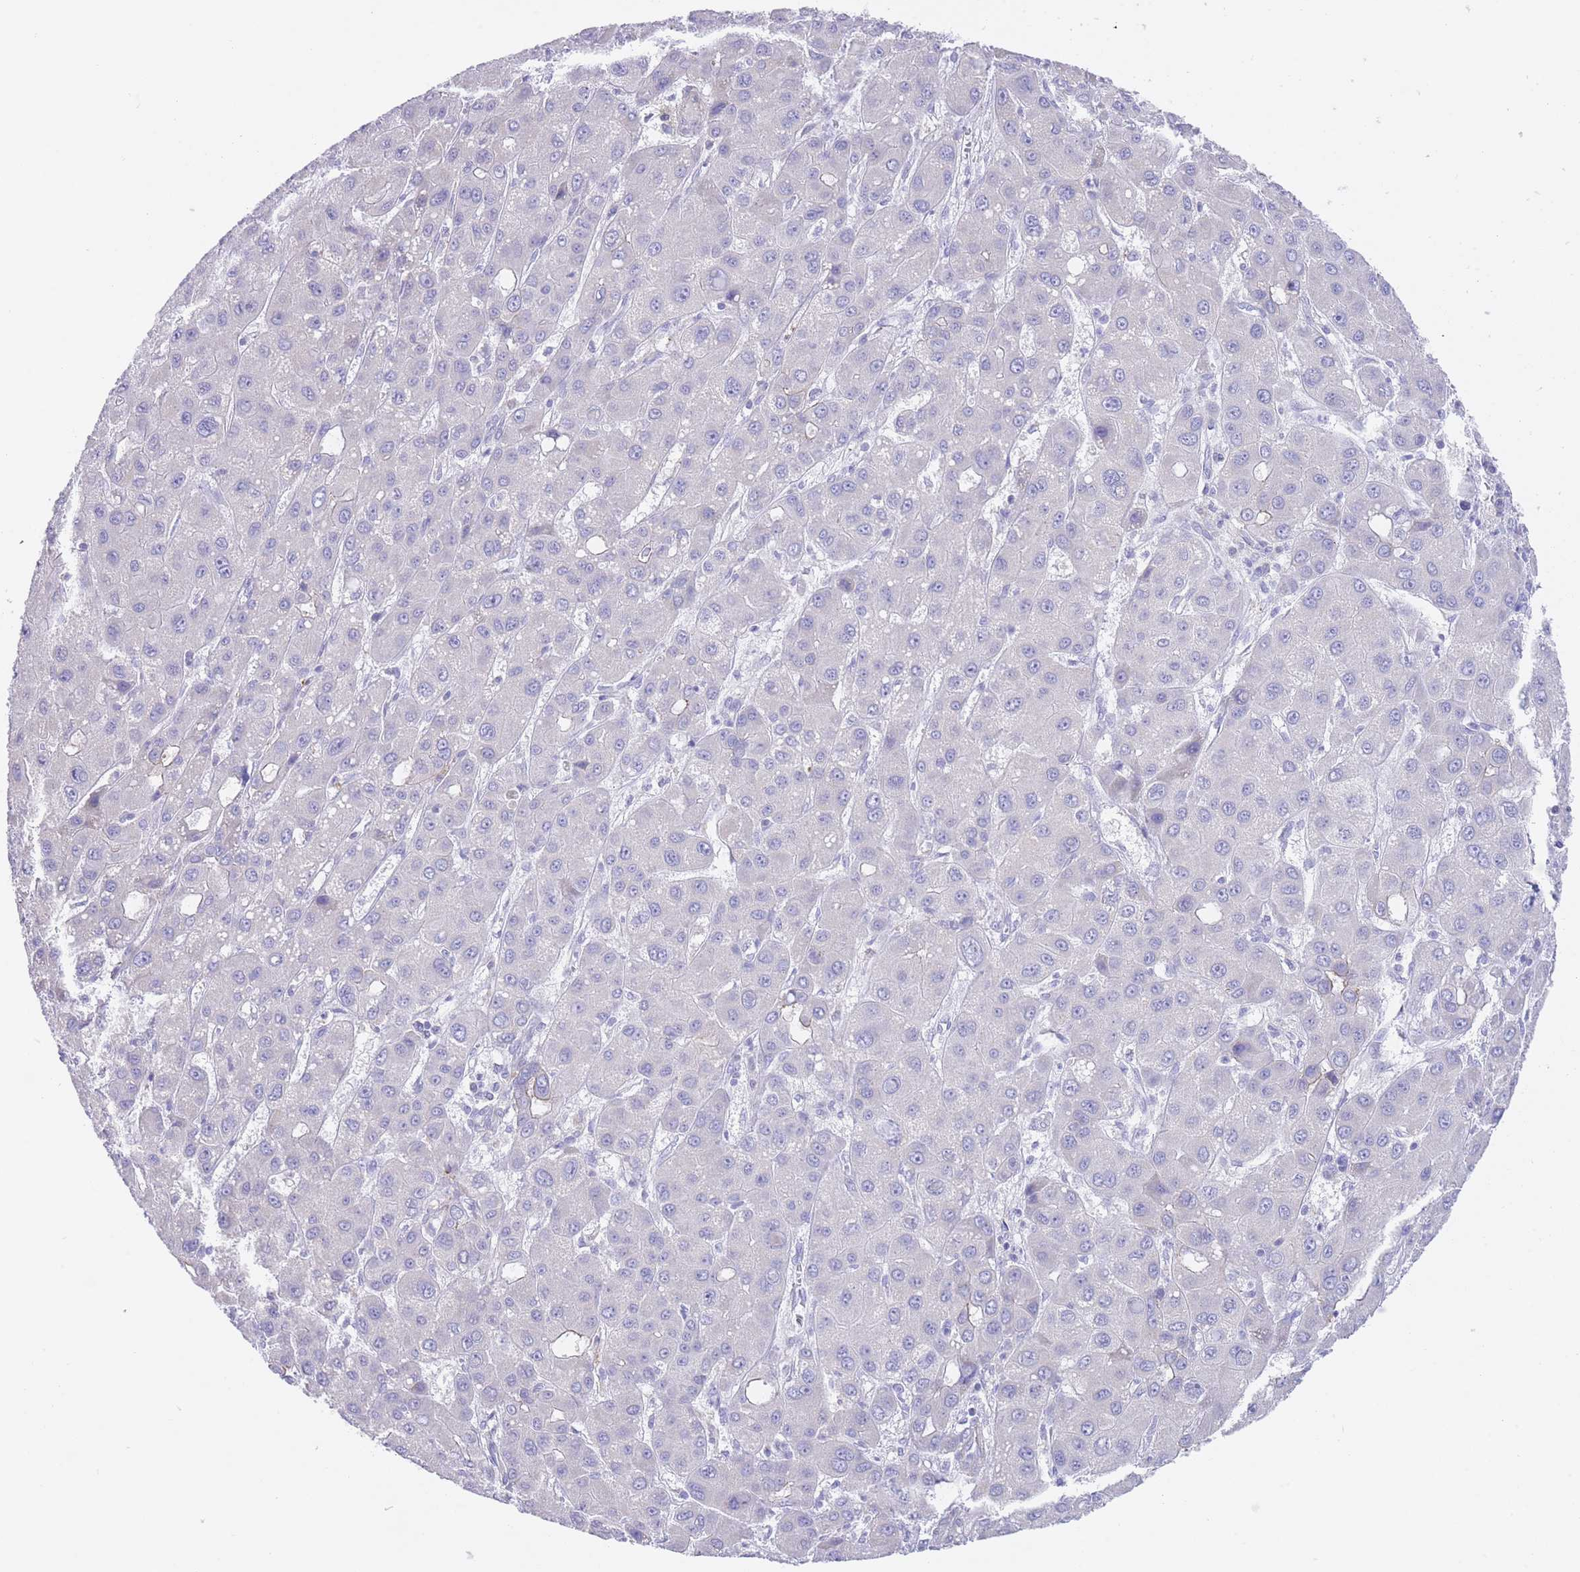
{"staining": {"intensity": "negative", "quantity": "none", "location": "none"}, "tissue": "liver cancer", "cell_type": "Tumor cells", "image_type": "cancer", "snomed": [{"axis": "morphology", "description": "Carcinoma, Hepatocellular, NOS"}, {"axis": "topography", "description": "Liver"}], "caption": "An immunohistochemistry histopathology image of hepatocellular carcinoma (liver) is shown. There is no staining in tumor cells of hepatocellular carcinoma (liver).", "gene": "LDB3", "patient": {"sex": "male", "age": 55}}